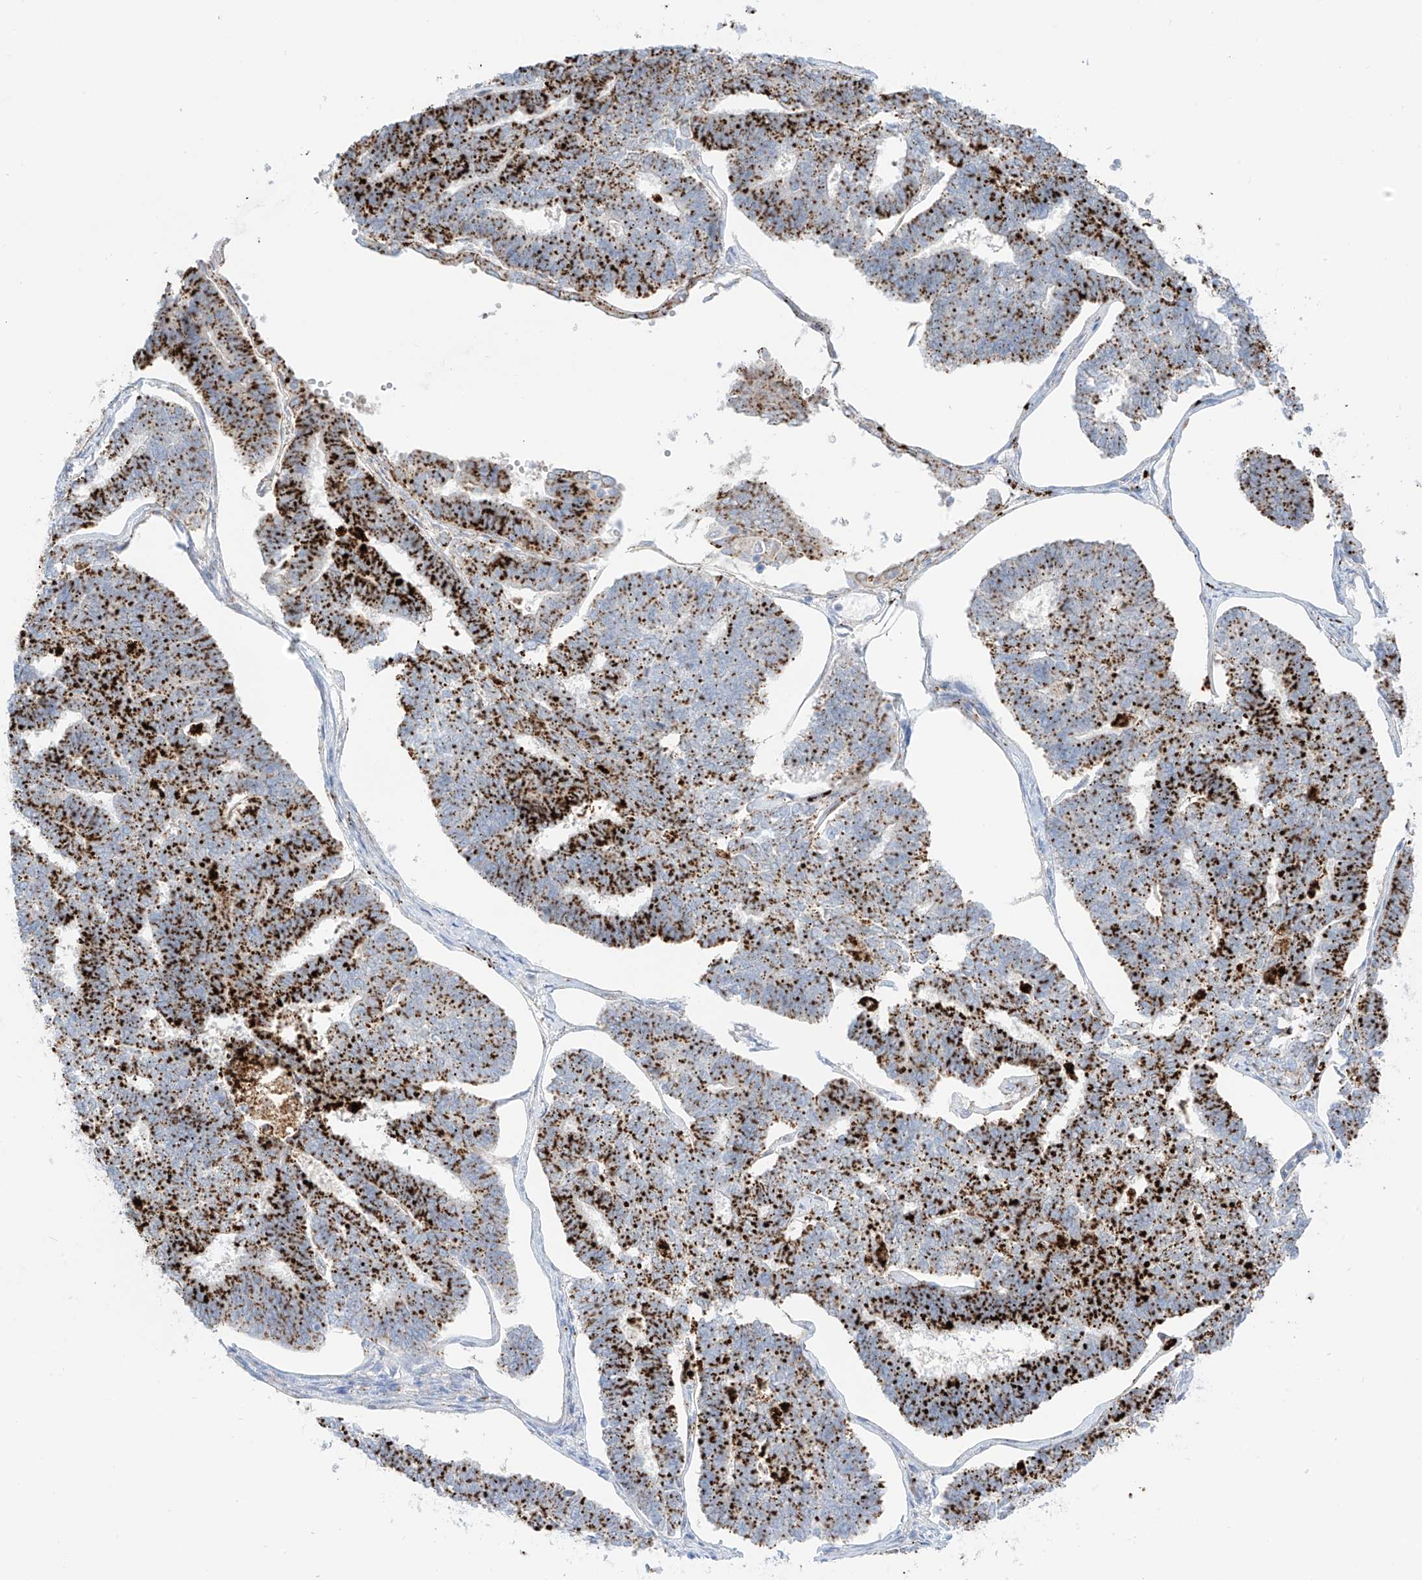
{"staining": {"intensity": "strong", "quantity": ">75%", "location": "cytoplasmic/membranous"}, "tissue": "endometrial cancer", "cell_type": "Tumor cells", "image_type": "cancer", "snomed": [{"axis": "morphology", "description": "Adenocarcinoma, NOS"}, {"axis": "topography", "description": "Endometrium"}], "caption": "Immunohistochemistry (IHC) micrograph of endometrial adenocarcinoma stained for a protein (brown), which shows high levels of strong cytoplasmic/membranous staining in approximately >75% of tumor cells.", "gene": "PSPH", "patient": {"sex": "female", "age": 70}}